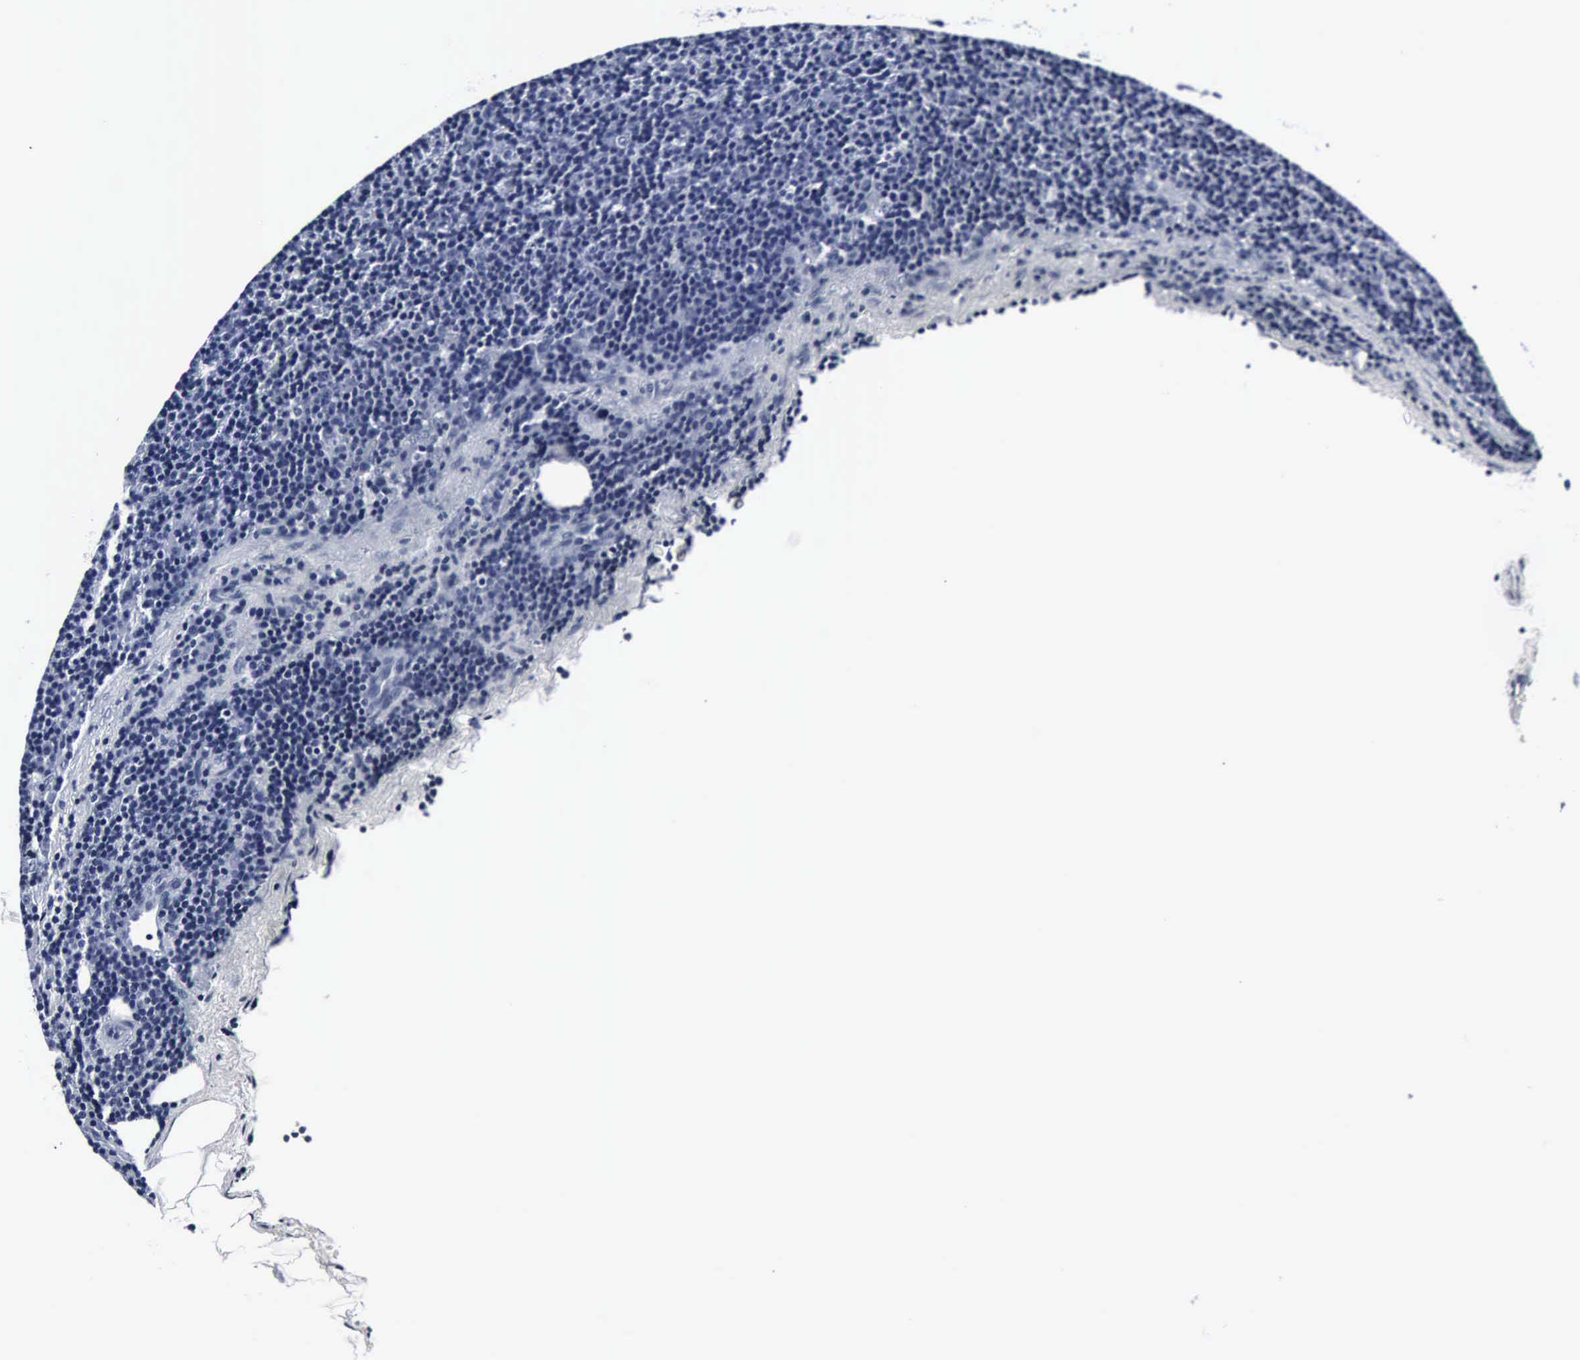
{"staining": {"intensity": "negative", "quantity": "none", "location": "none"}, "tissue": "lymphoma", "cell_type": "Tumor cells", "image_type": "cancer", "snomed": [{"axis": "morphology", "description": "Malignant lymphoma, non-Hodgkin's type, Low grade"}, {"axis": "topography", "description": "Lymph node"}], "caption": "DAB (3,3'-diaminobenzidine) immunohistochemical staining of human low-grade malignant lymphoma, non-Hodgkin's type displays no significant positivity in tumor cells.", "gene": "SNAP25", "patient": {"sex": "female", "age": 69}}